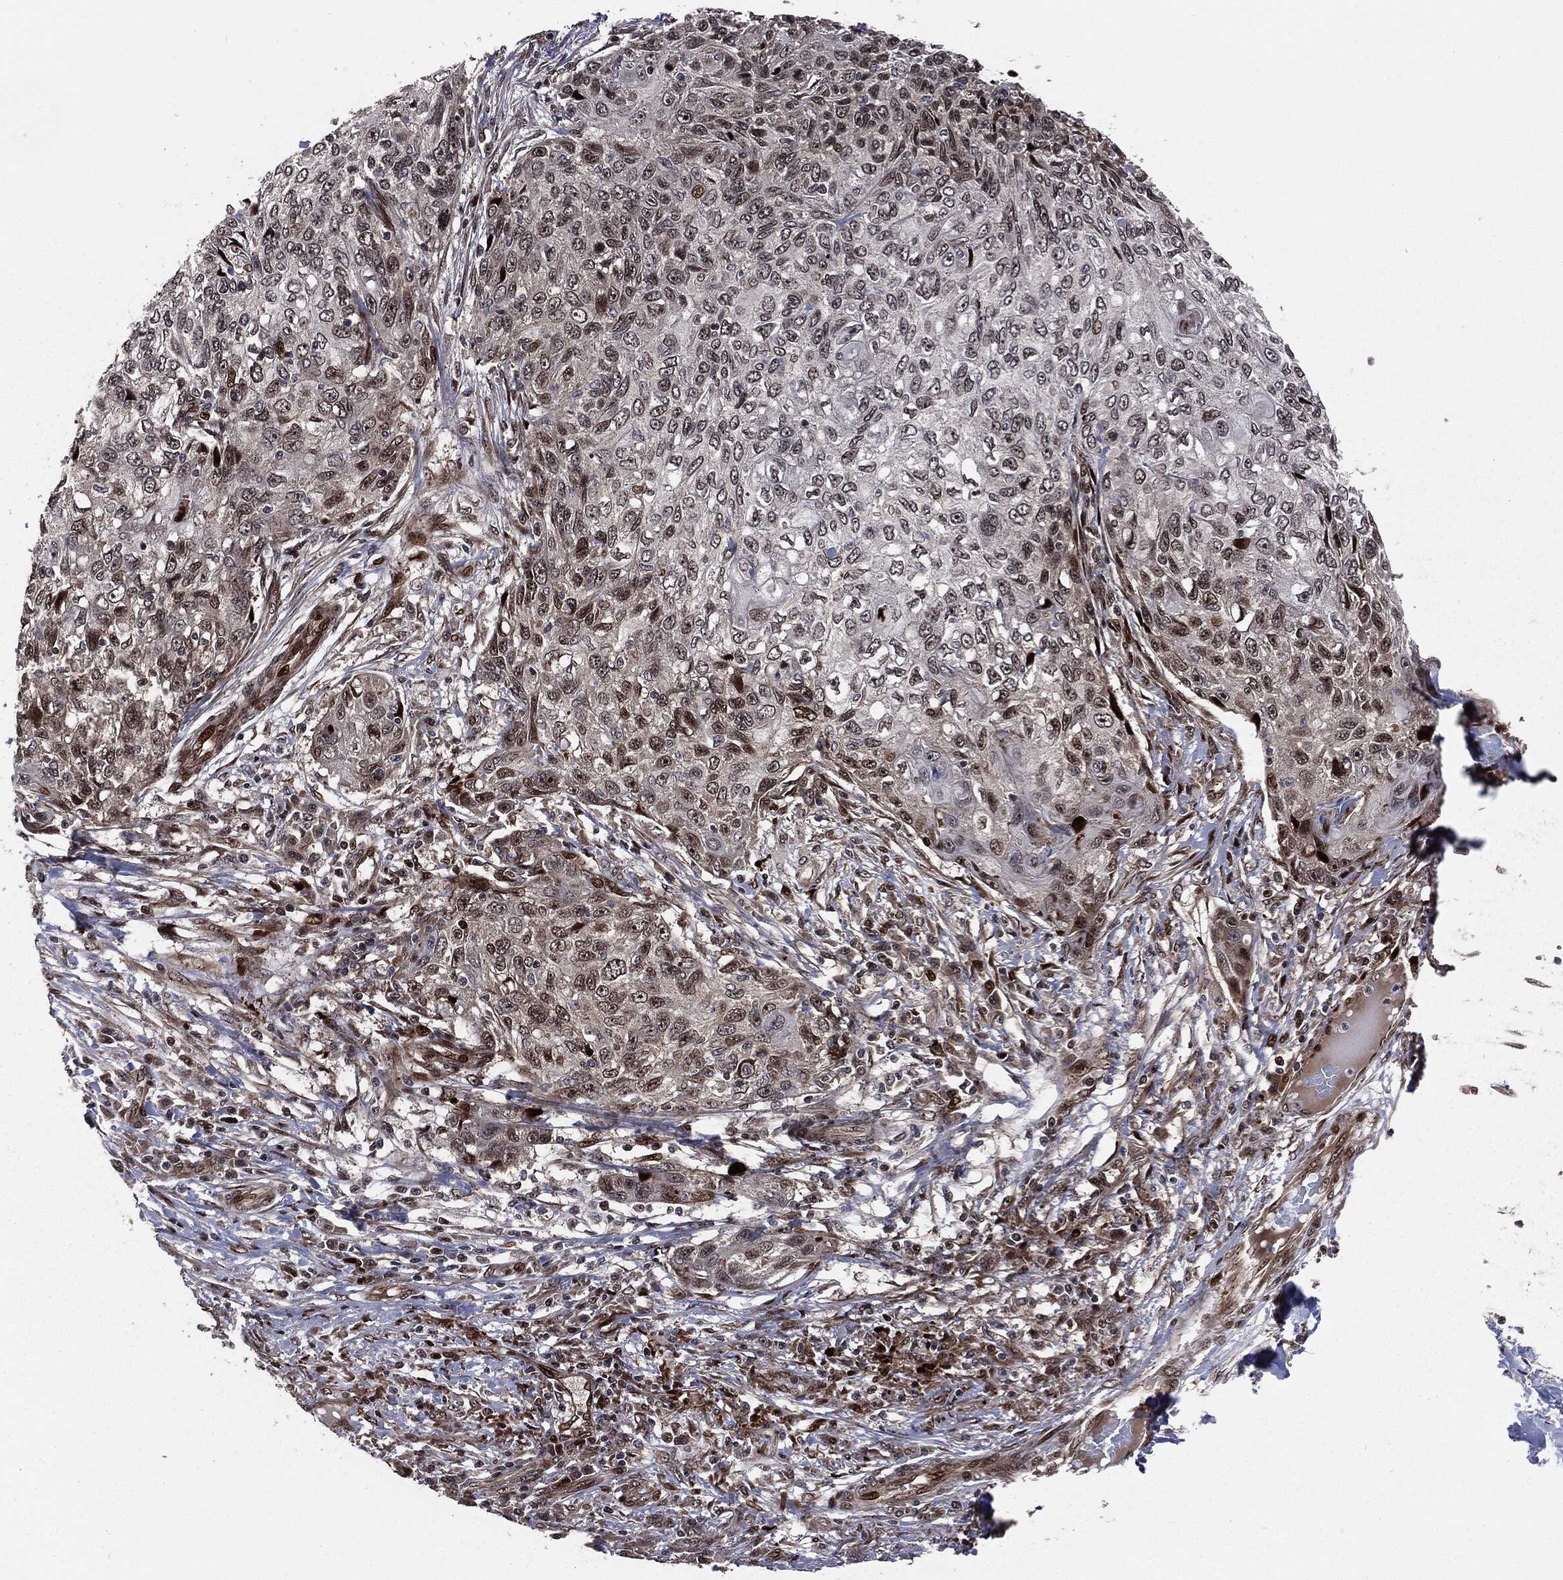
{"staining": {"intensity": "moderate", "quantity": "<25%", "location": "nuclear"}, "tissue": "skin cancer", "cell_type": "Tumor cells", "image_type": "cancer", "snomed": [{"axis": "morphology", "description": "Squamous cell carcinoma, NOS"}, {"axis": "topography", "description": "Skin"}], "caption": "Immunohistochemistry of skin squamous cell carcinoma demonstrates low levels of moderate nuclear expression in approximately <25% of tumor cells.", "gene": "SMAD4", "patient": {"sex": "male", "age": 92}}